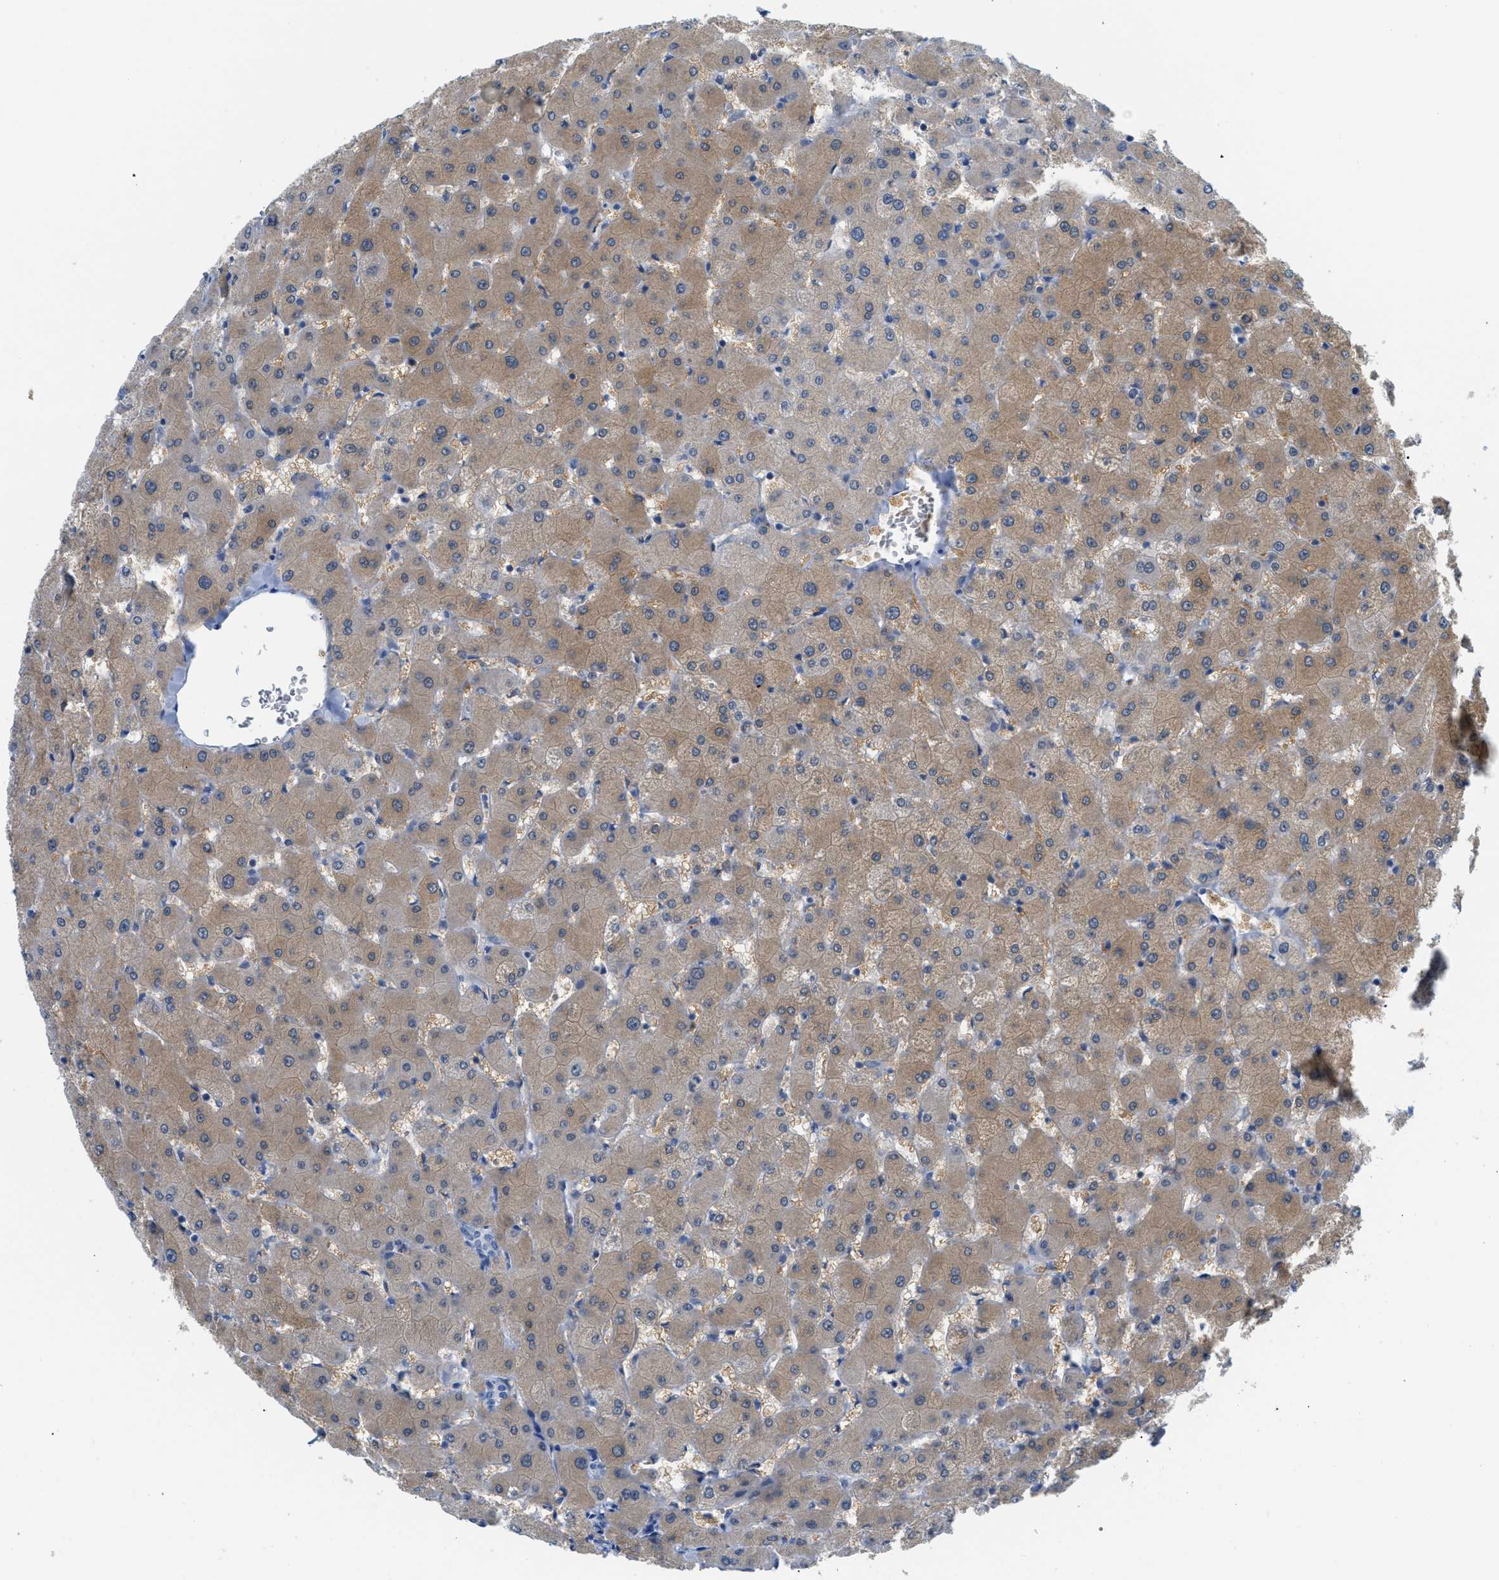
{"staining": {"intensity": "negative", "quantity": "none", "location": "none"}, "tissue": "liver", "cell_type": "Cholangiocytes", "image_type": "normal", "snomed": [{"axis": "morphology", "description": "Normal tissue, NOS"}, {"axis": "topography", "description": "Liver"}], "caption": "IHC histopathology image of unremarkable human liver stained for a protein (brown), which reveals no staining in cholangiocytes.", "gene": "PSAT1", "patient": {"sex": "female", "age": 63}}